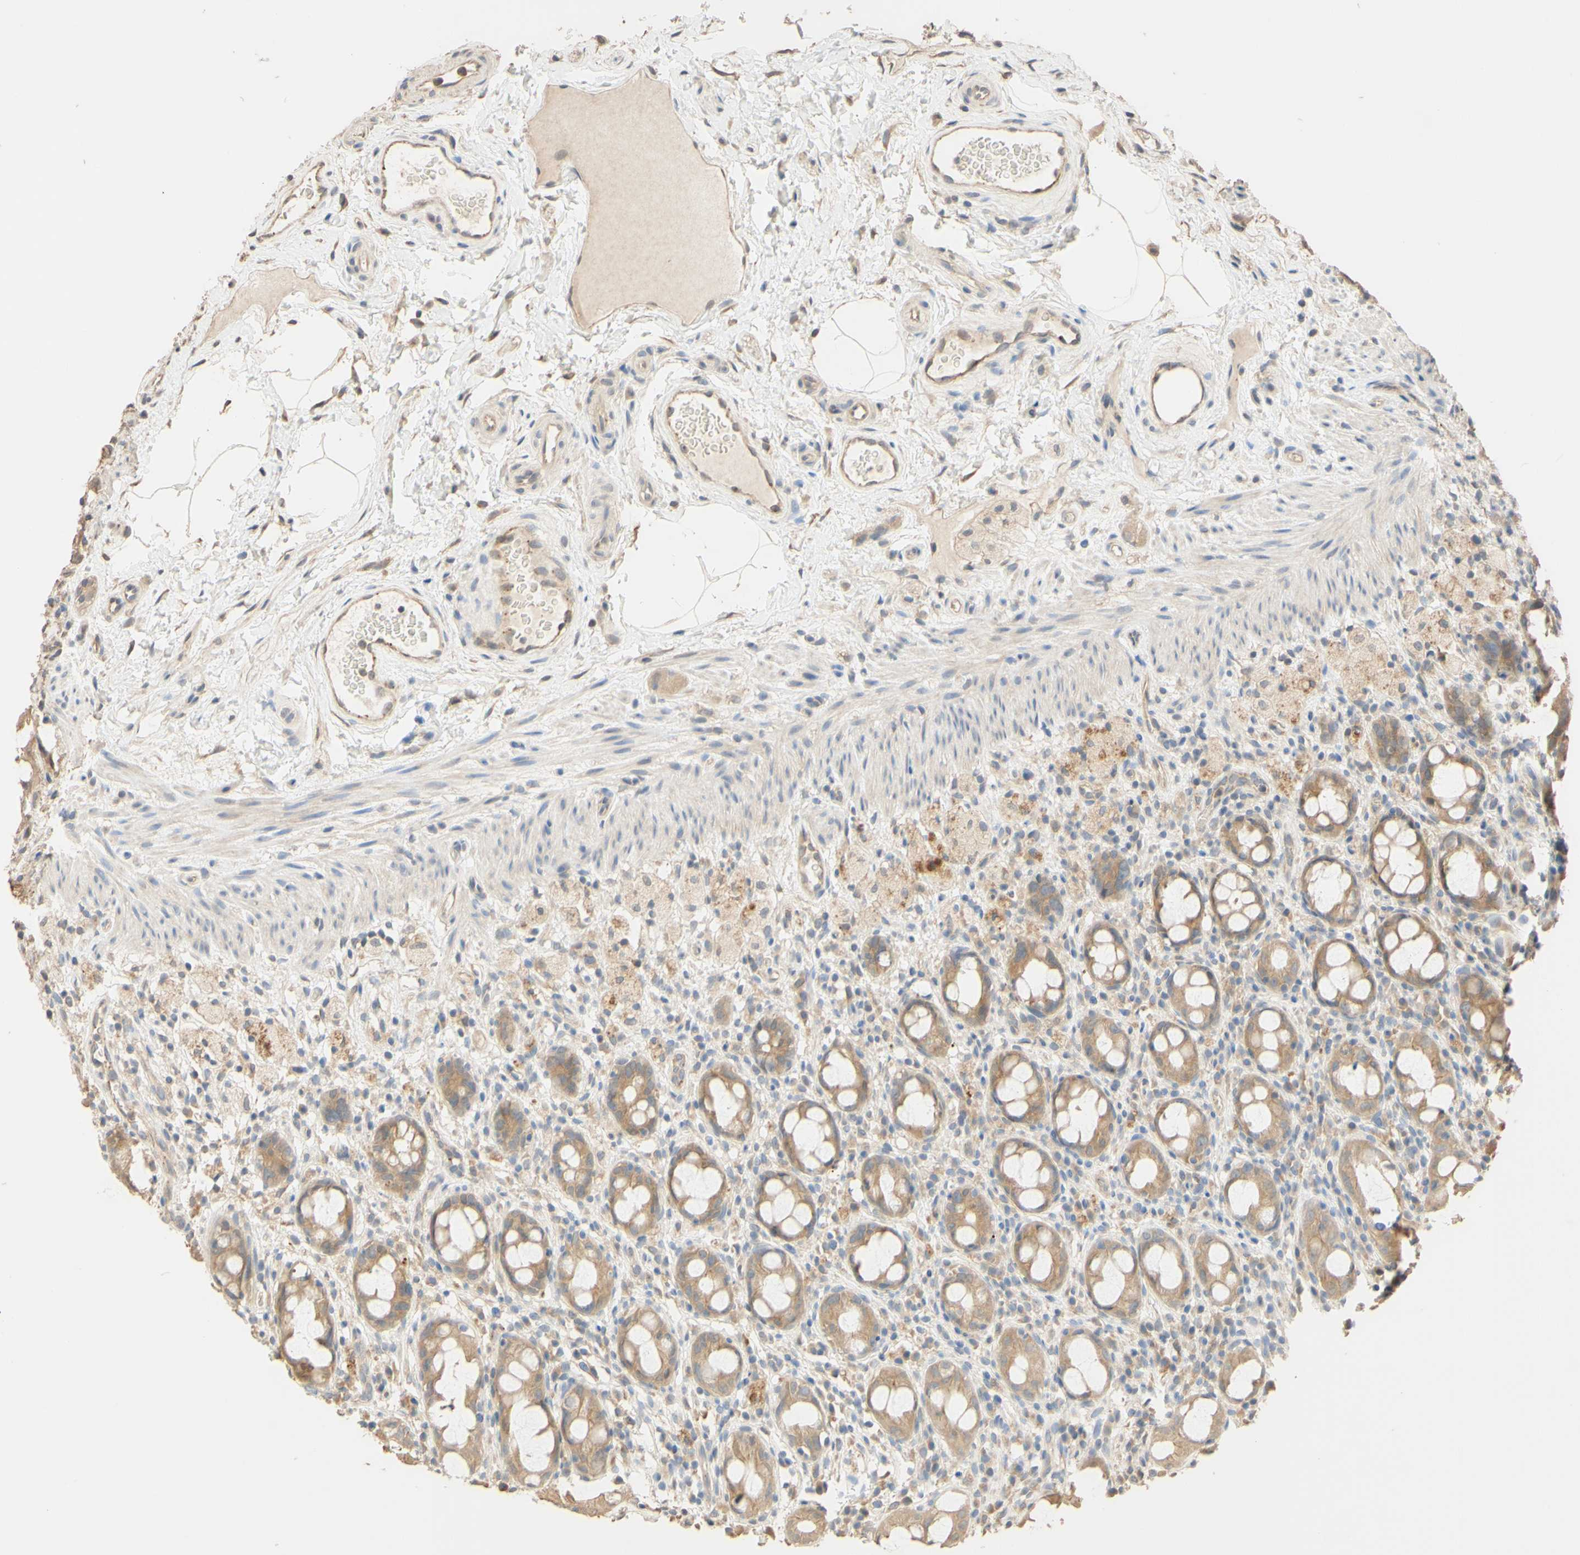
{"staining": {"intensity": "moderate", "quantity": ">75%", "location": "cytoplasmic/membranous"}, "tissue": "rectum", "cell_type": "Glandular cells", "image_type": "normal", "snomed": [{"axis": "morphology", "description": "Normal tissue, NOS"}, {"axis": "topography", "description": "Rectum"}], "caption": "This is a photomicrograph of IHC staining of benign rectum, which shows moderate positivity in the cytoplasmic/membranous of glandular cells.", "gene": "SMIM19", "patient": {"sex": "male", "age": 44}}